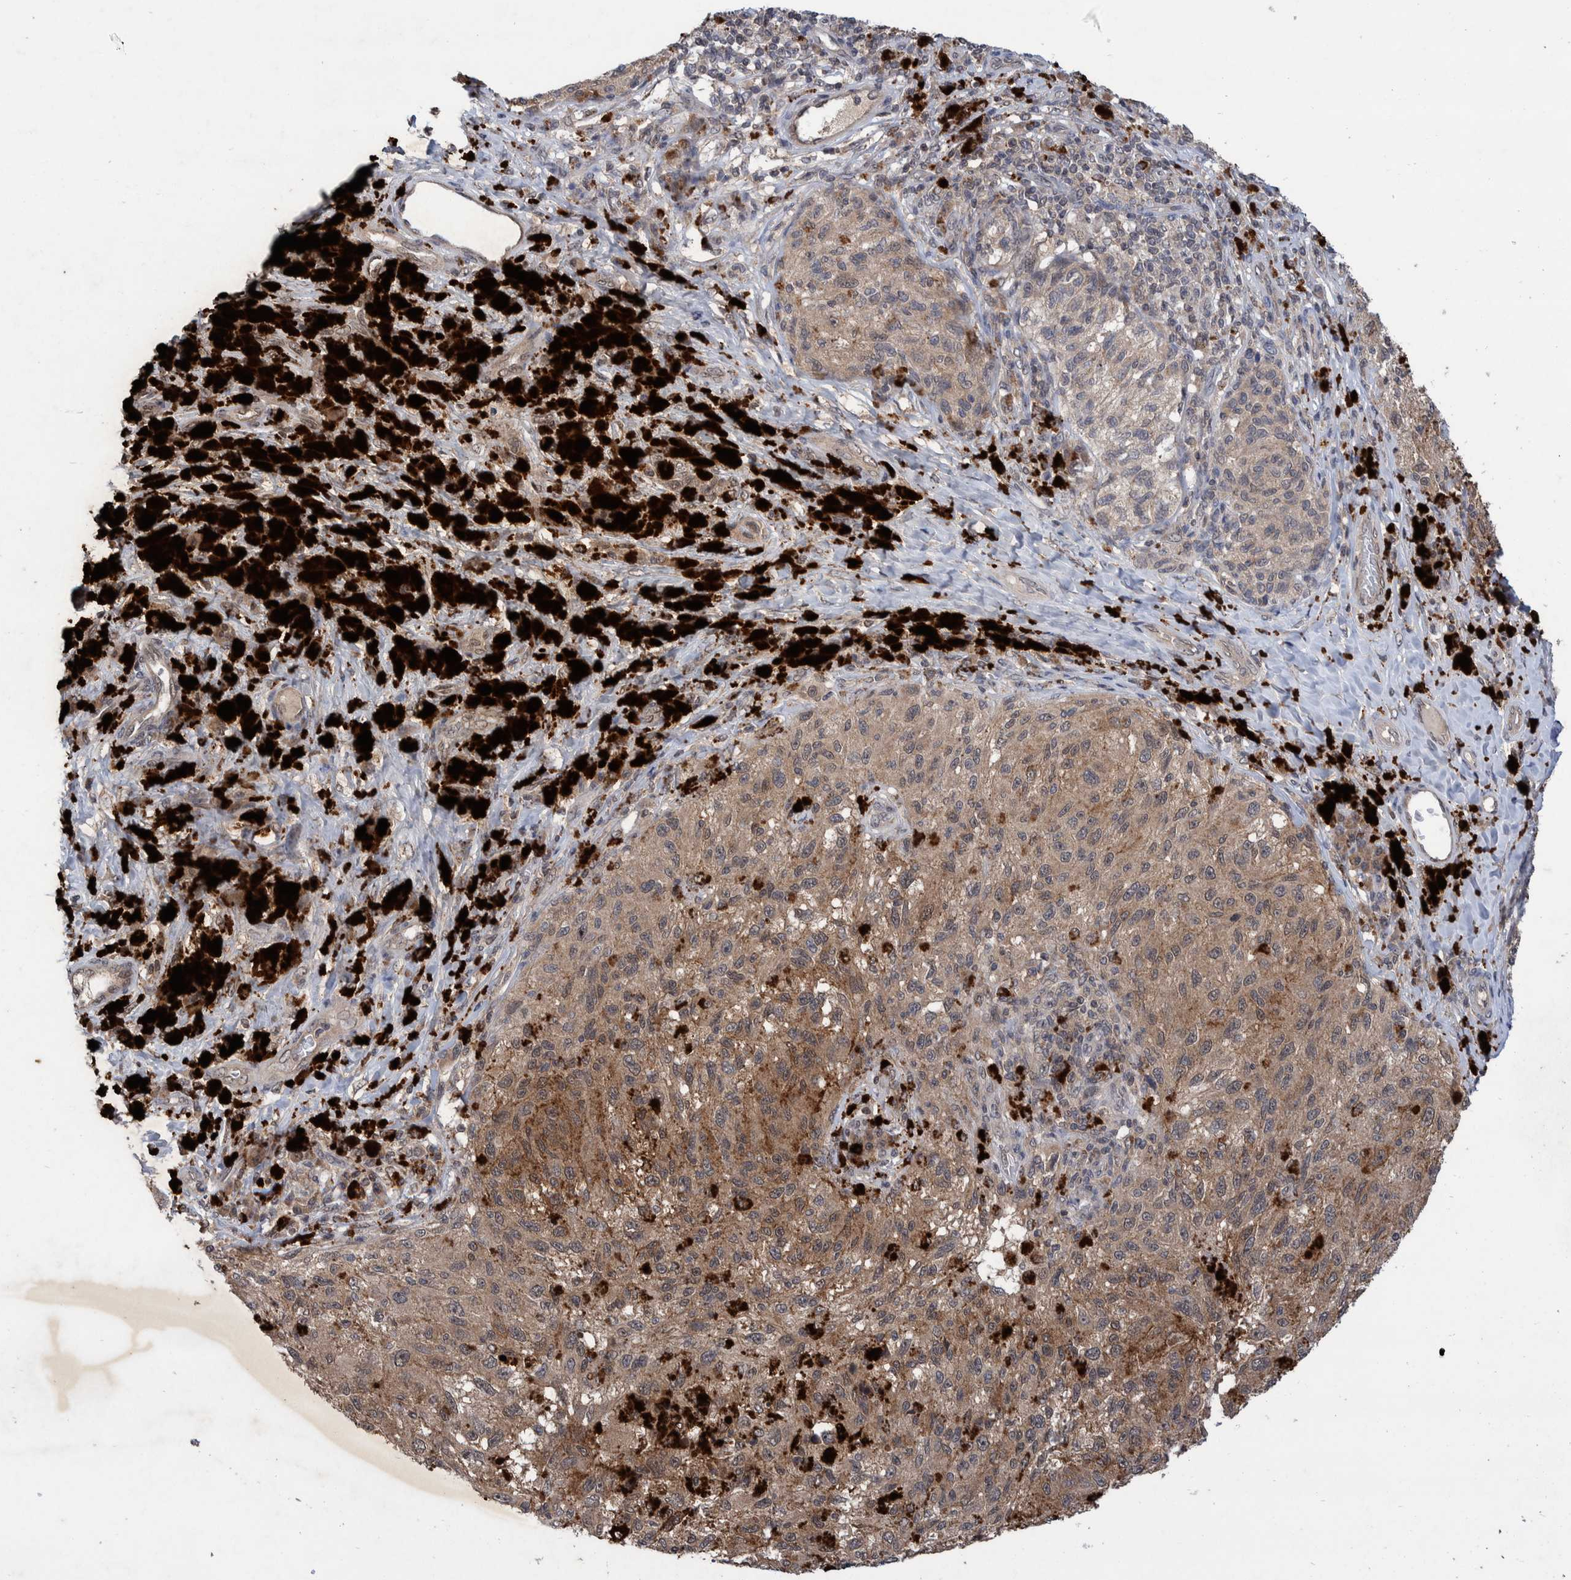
{"staining": {"intensity": "moderate", "quantity": "<25%", "location": "cytoplasmic/membranous,nuclear"}, "tissue": "melanoma", "cell_type": "Tumor cells", "image_type": "cancer", "snomed": [{"axis": "morphology", "description": "Malignant melanoma, NOS"}, {"axis": "topography", "description": "Skin"}], "caption": "Protein staining exhibits moderate cytoplasmic/membranous and nuclear staining in about <25% of tumor cells in melanoma.", "gene": "PLPBP", "patient": {"sex": "female", "age": 73}}